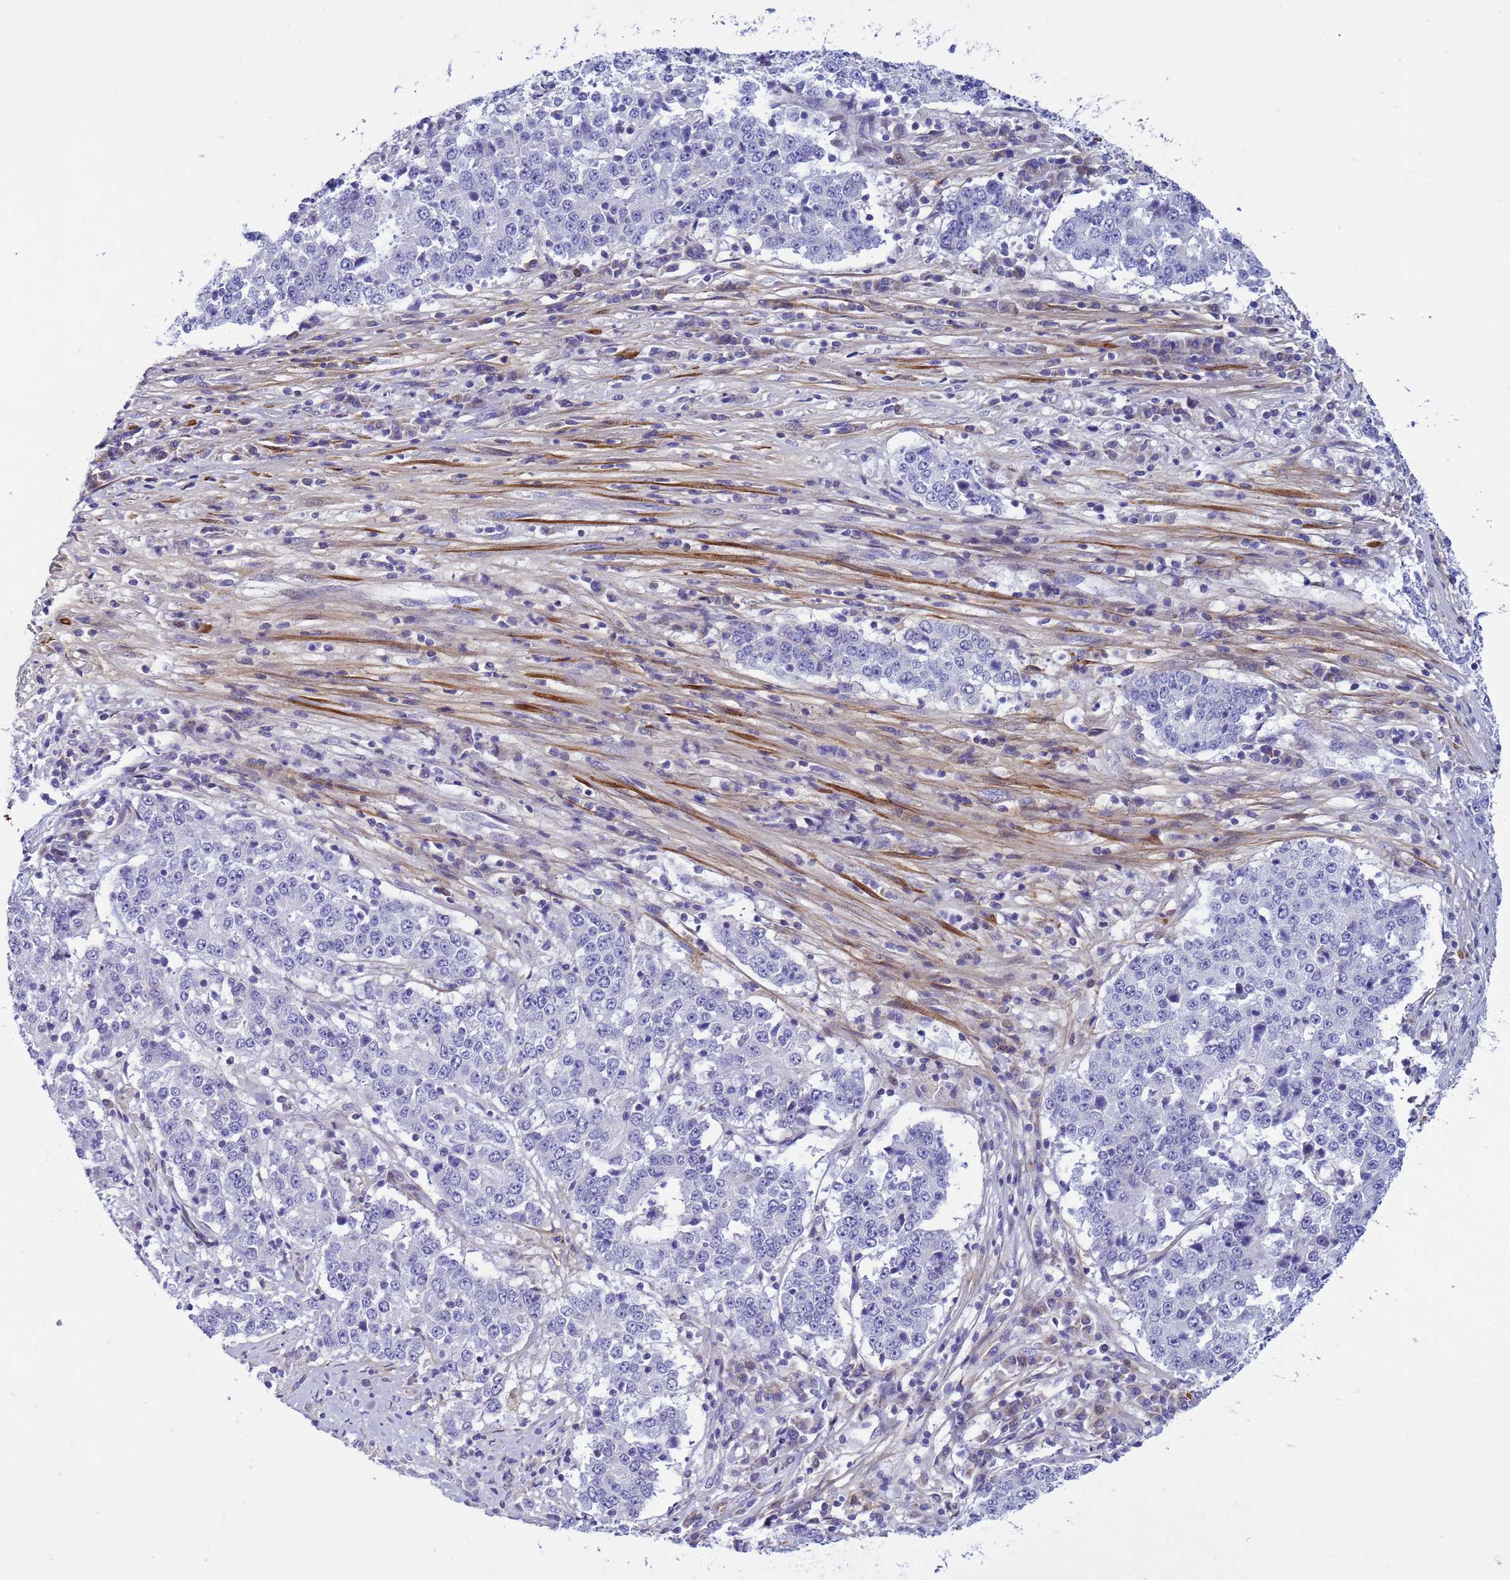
{"staining": {"intensity": "negative", "quantity": "none", "location": "none"}, "tissue": "stomach cancer", "cell_type": "Tumor cells", "image_type": "cancer", "snomed": [{"axis": "morphology", "description": "Adenocarcinoma, NOS"}, {"axis": "topography", "description": "Stomach"}], "caption": "This is a micrograph of IHC staining of stomach cancer (adenocarcinoma), which shows no expression in tumor cells. (DAB (3,3'-diaminobenzidine) immunohistochemistry (IHC) with hematoxylin counter stain).", "gene": "P2RX7", "patient": {"sex": "male", "age": 59}}